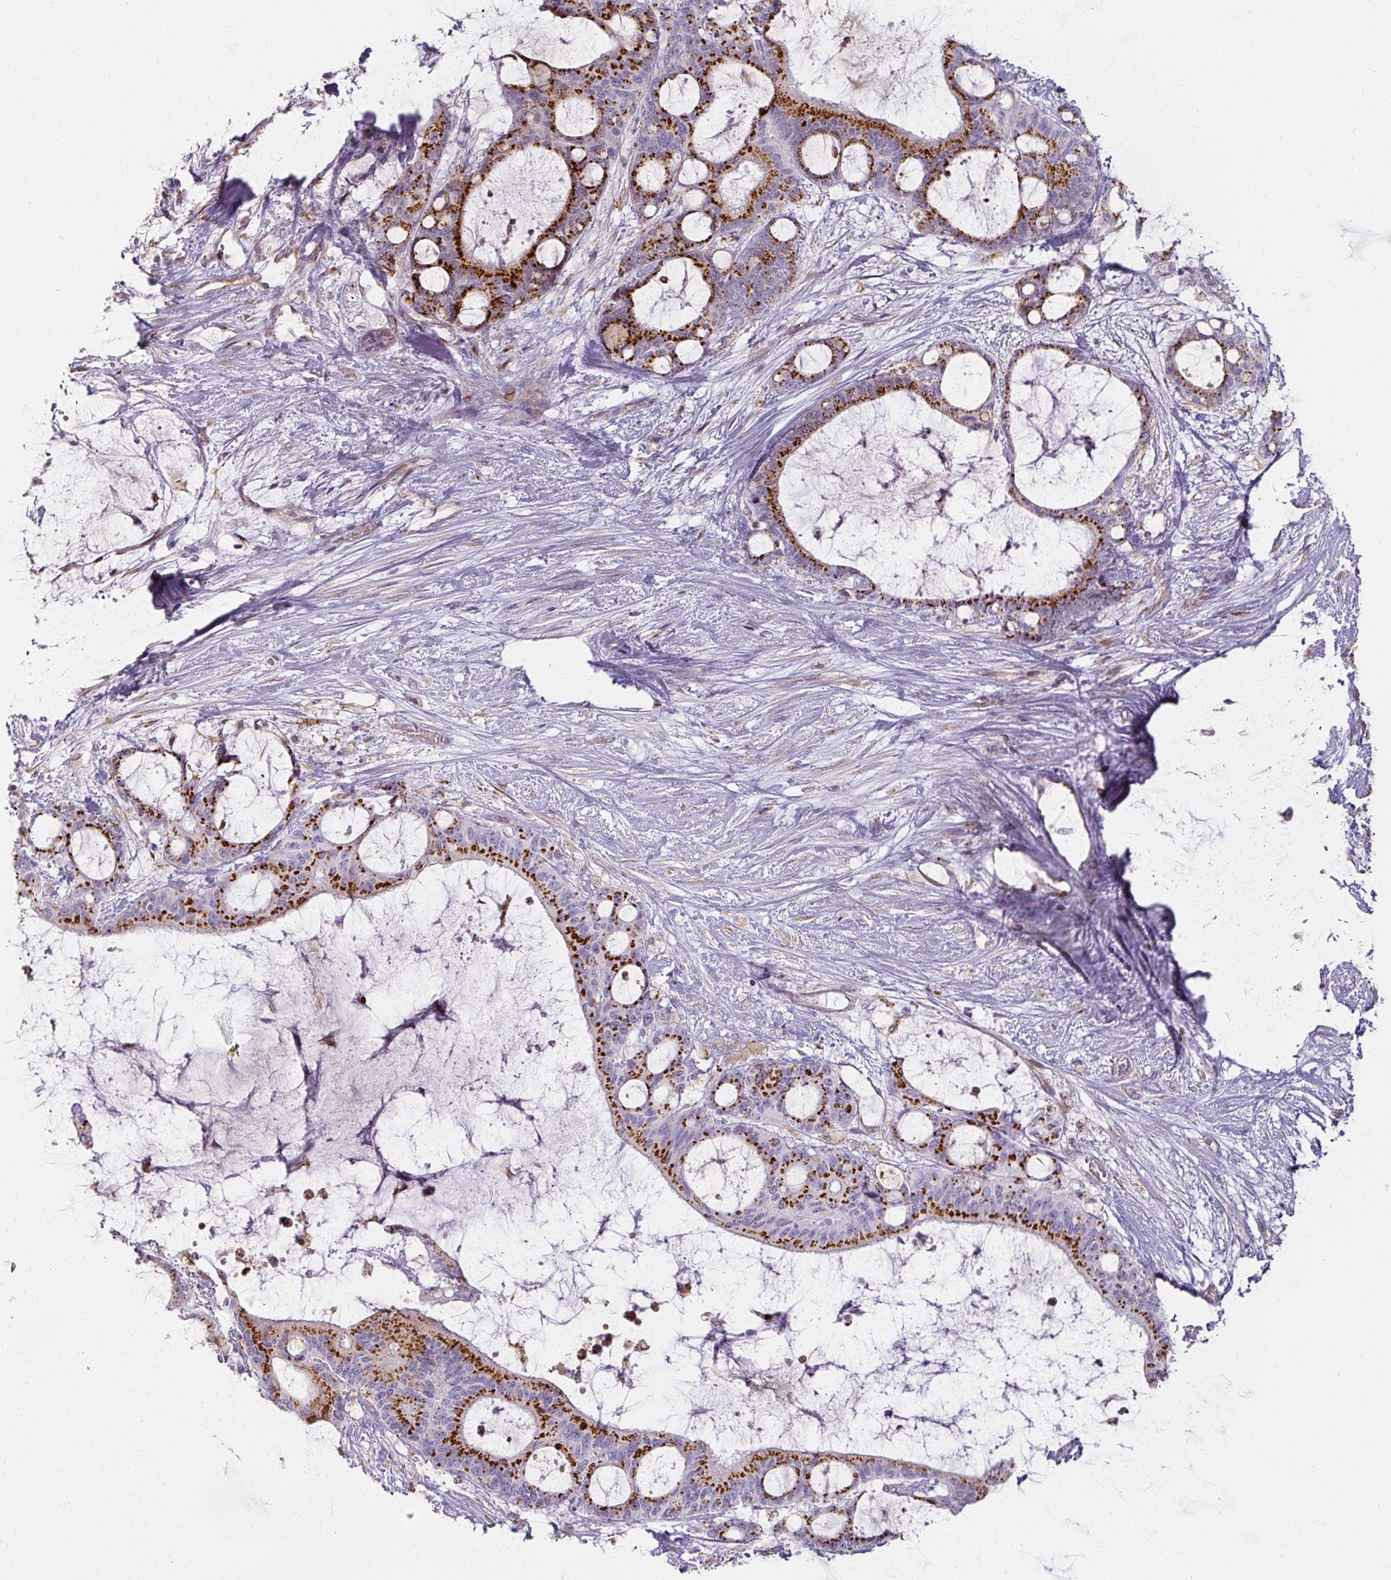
{"staining": {"intensity": "strong", "quantity": "25%-75%", "location": "cytoplasmic/membranous"}, "tissue": "liver cancer", "cell_type": "Tumor cells", "image_type": "cancer", "snomed": [{"axis": "morphology", "description": "Normal tissue, NOS"}, {"axis": "morphology", "description": "Cholangiocarcinoma"}, {"axis": "topography", "description": "Liver"}, {"axis": "topography", "description": "Peripheral nerve tissue"}], "caption": "Immunohistochemical staining of liver cancer (cholangiocarcinoma) shows high levels of strong cytoplasmic/membranous protein positivity in approximately 25%-75% of tumor cells.", "gene": "ATP8B2", "patient": {"sex": "female", "age": 73}}